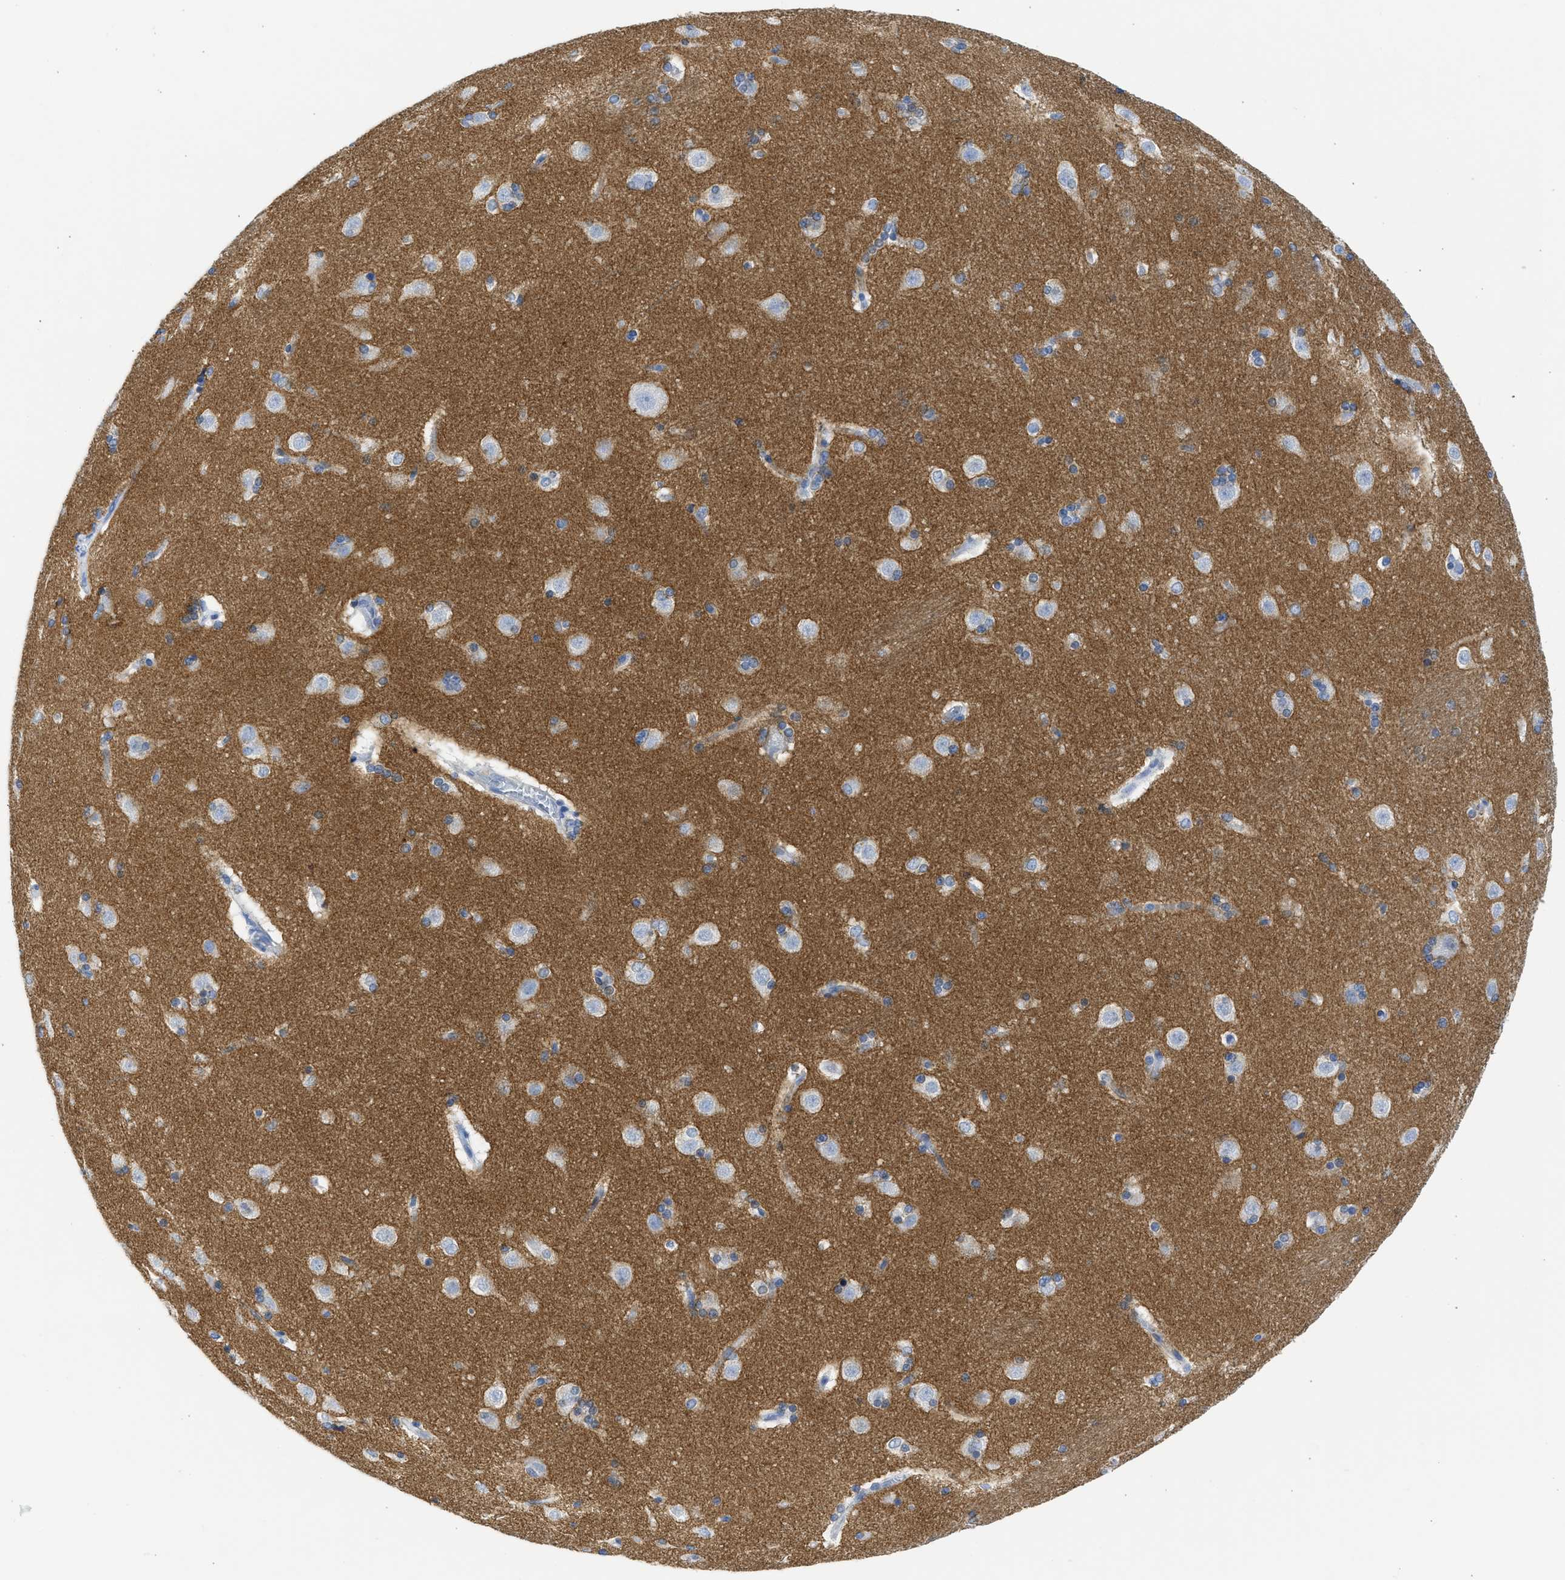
{"staining": {"intensity": "negative", "quantity": "none", "location": "none"}, "tissue": "caudate", "cell_type": "Glial cells", "image_type": "normal", "snomed": [{"axis": "morphology", "description": "Normal tissue, NOS"}, {"axis": "topography", "description": "Lateral ventricle wall"}], "caption": "Glial cells are negative for brown protein staining in normal caudate. (DAB immunohistochemistry (IHC) with hematoxylin counter stain).", "gene": "NCAM1", "patient": {"sex": "female", "age": 19}}